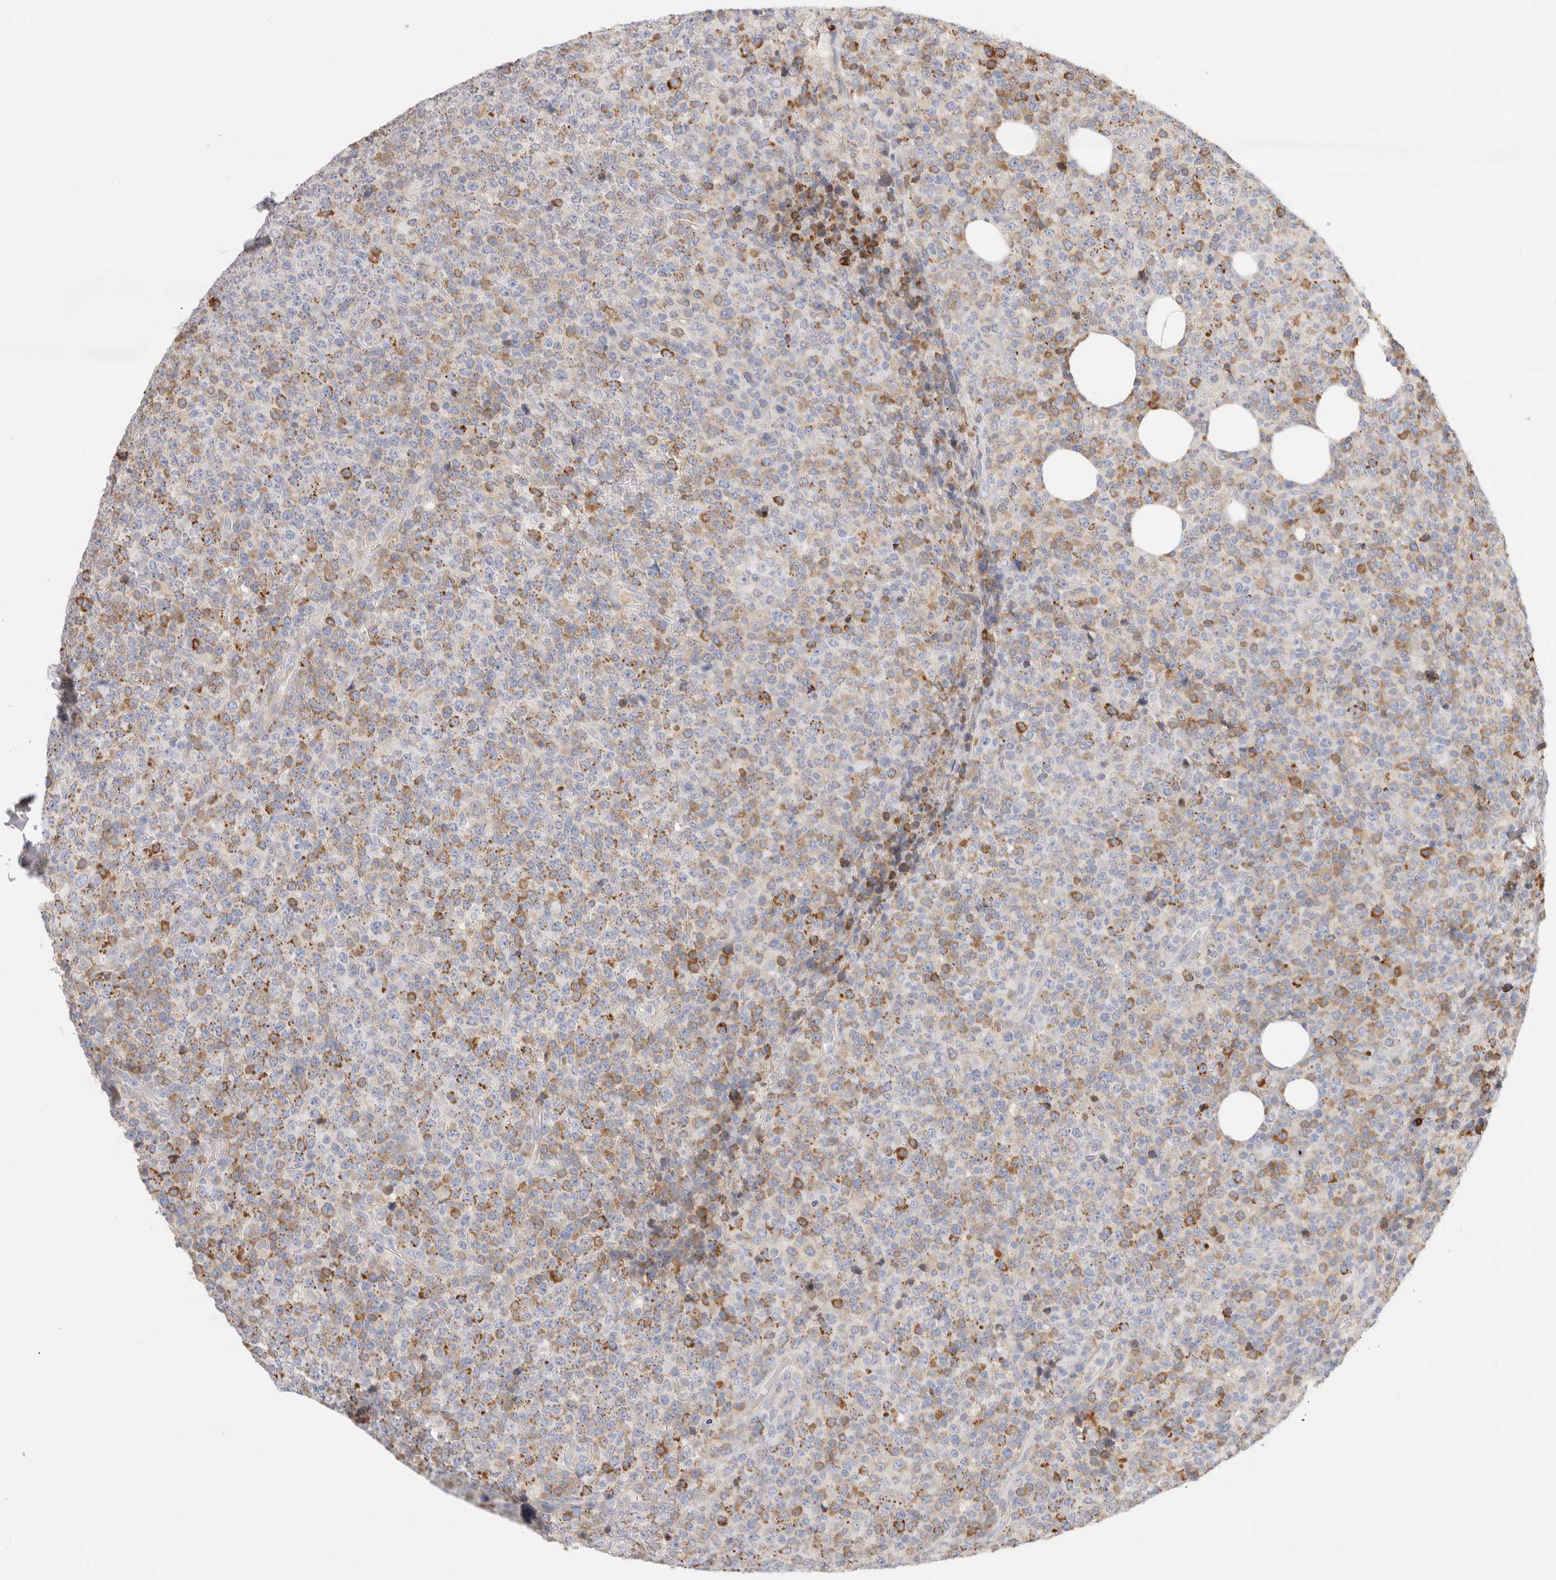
{"staining": {"intensity": "moderate", "quantity": "25%-75%", "location": "cytoplasmic/membranous"}, "tissue": "lymphoma", "cell_type": "Tumor cells", "image_type": "cancer", "snomed": [{"axis": "morphology", "description": "Malignant lymphoma, non-Hodgkin's type, High grade"}, {"axis": "topography", "description": "Lymph node"}], "caption": "Immunohistochemical staining of lymphoma demonstrates medium levels of moderate cytoplasmic/membranous protein positivity in approximately 25%-75% of tumor cells.", "gene": "CSK", "patient": {"sex": "male", "age": 13}}